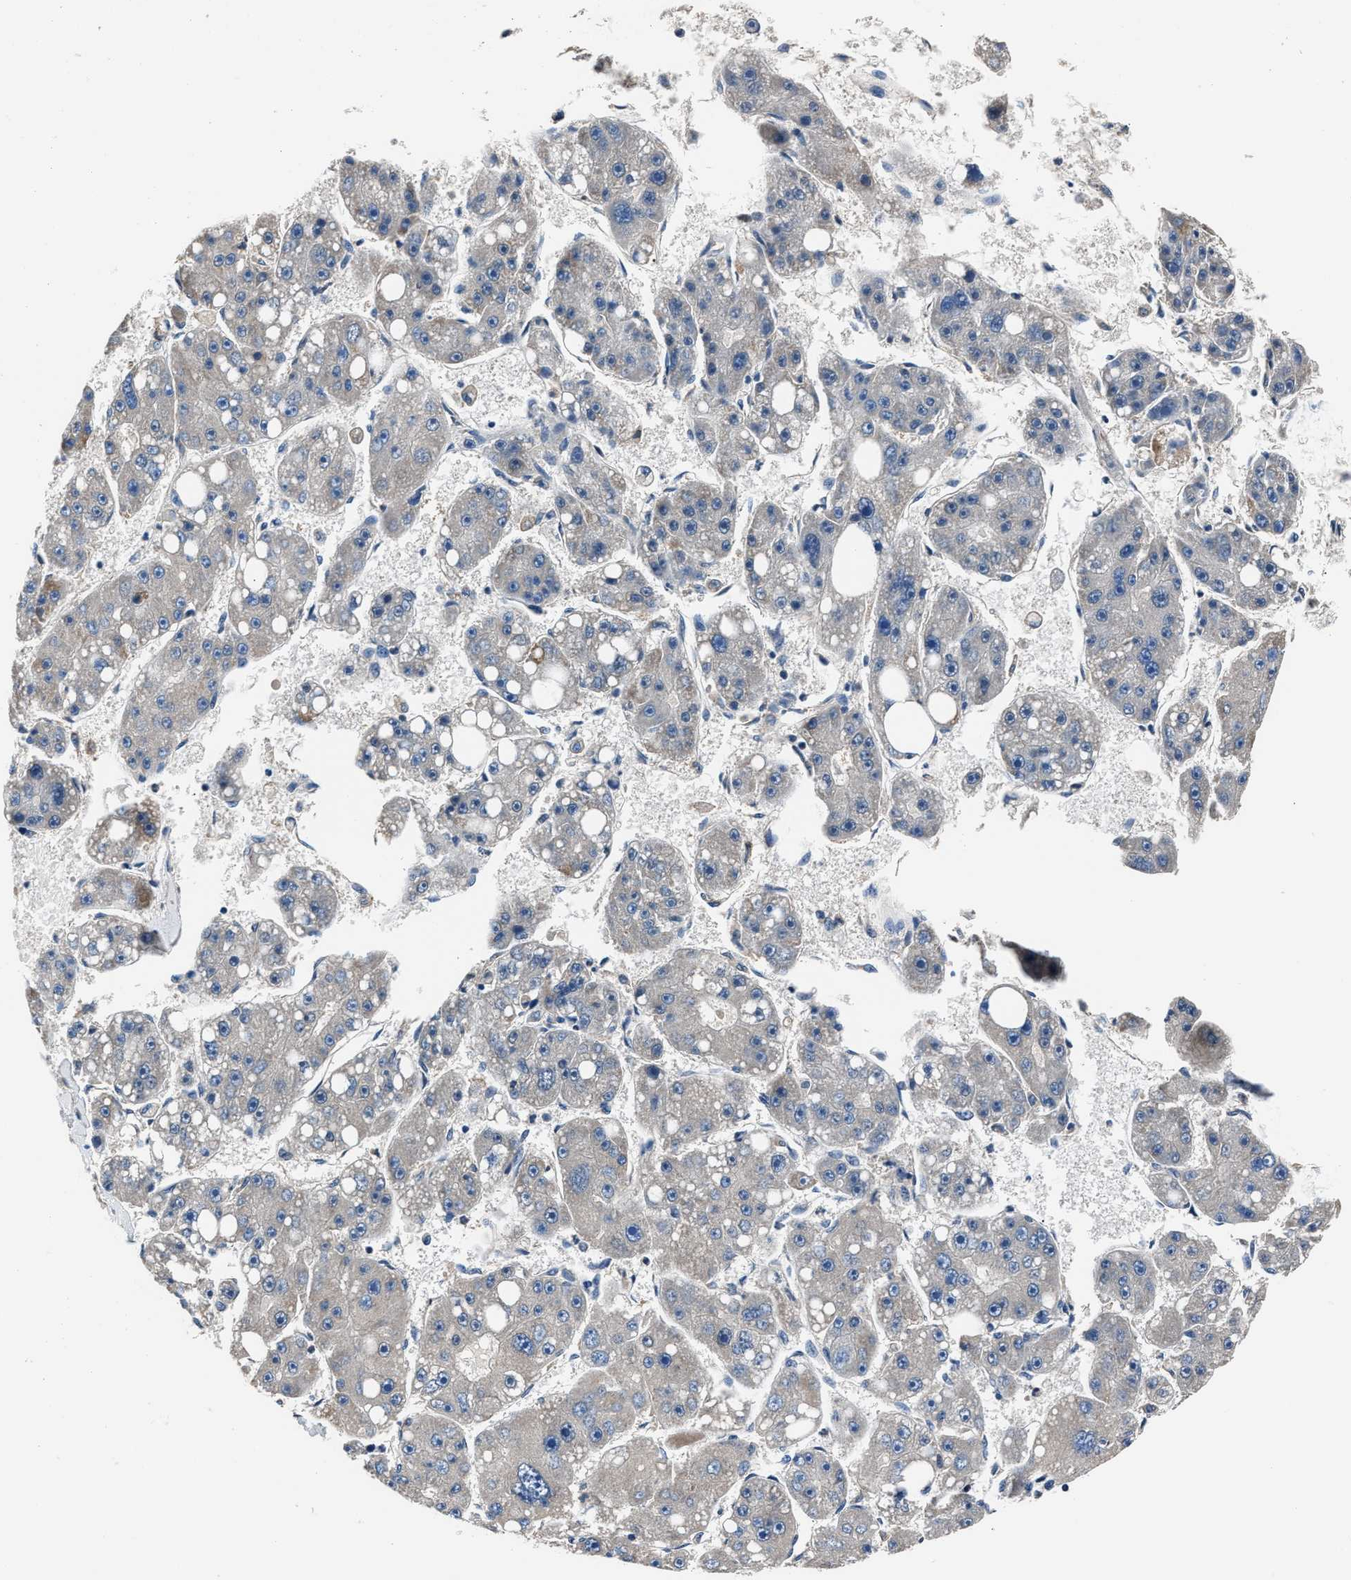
{"staining": {"intensity": "negative", "quantity": "none", "location": "none"}, "tissue": "liver cancer", "cell_type": "Tumor cells", "image_type": "cancer", "snomed": [{"axis": "morphology", "description": "Carcinoma, Hepatocellular, NOS"}, {"axis": "topography", "description": "Liver"}], "caption": "A high-resolution image shows immunohistochemistry (IHC) staining of liver cancer, which demonstrates no significant positivity in tumor cells. (IHC, brightfield microscopy, high magnification).", "gene": "DNAJC24", "patient": {"sex": "female", "age": 61}}